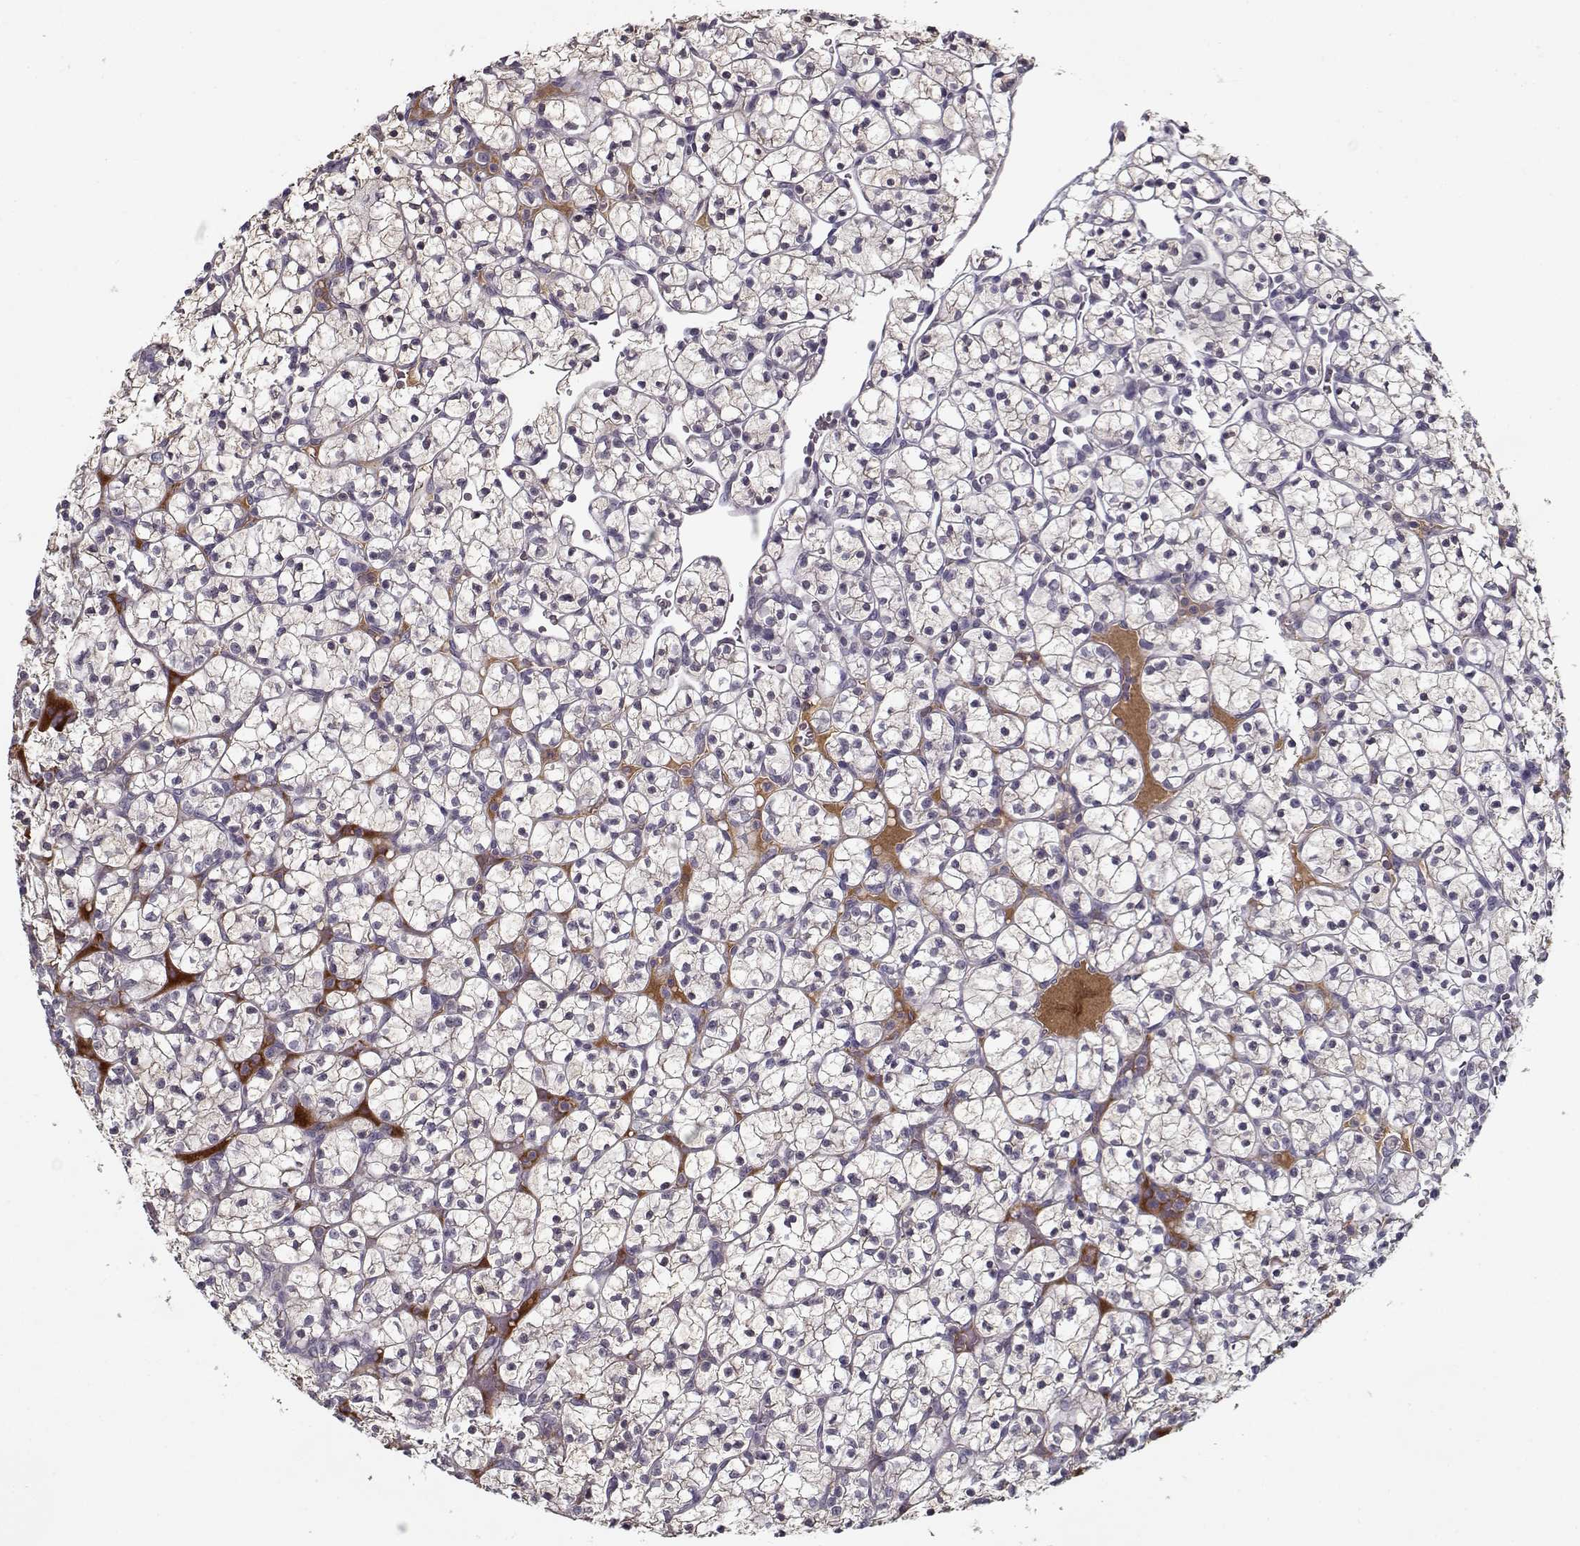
{"staining": {"intensity": "negative", "quantity": "none", "location": "none"}, "tissue": "renal cancer", "cell_type": "Tumor cells", "image_type": "cancer", "snomed": [{"axis": "morphology", "description": "Adenocarcinoma, NOS"}, {"axis": "topography", "description": "Kidney"}], "caption": "Renal cancer was stained to show a protein in brown. There is no significant staining in tumor cells.", "gene": "AFM", "patient": {"sex": "female", "age": 89}}